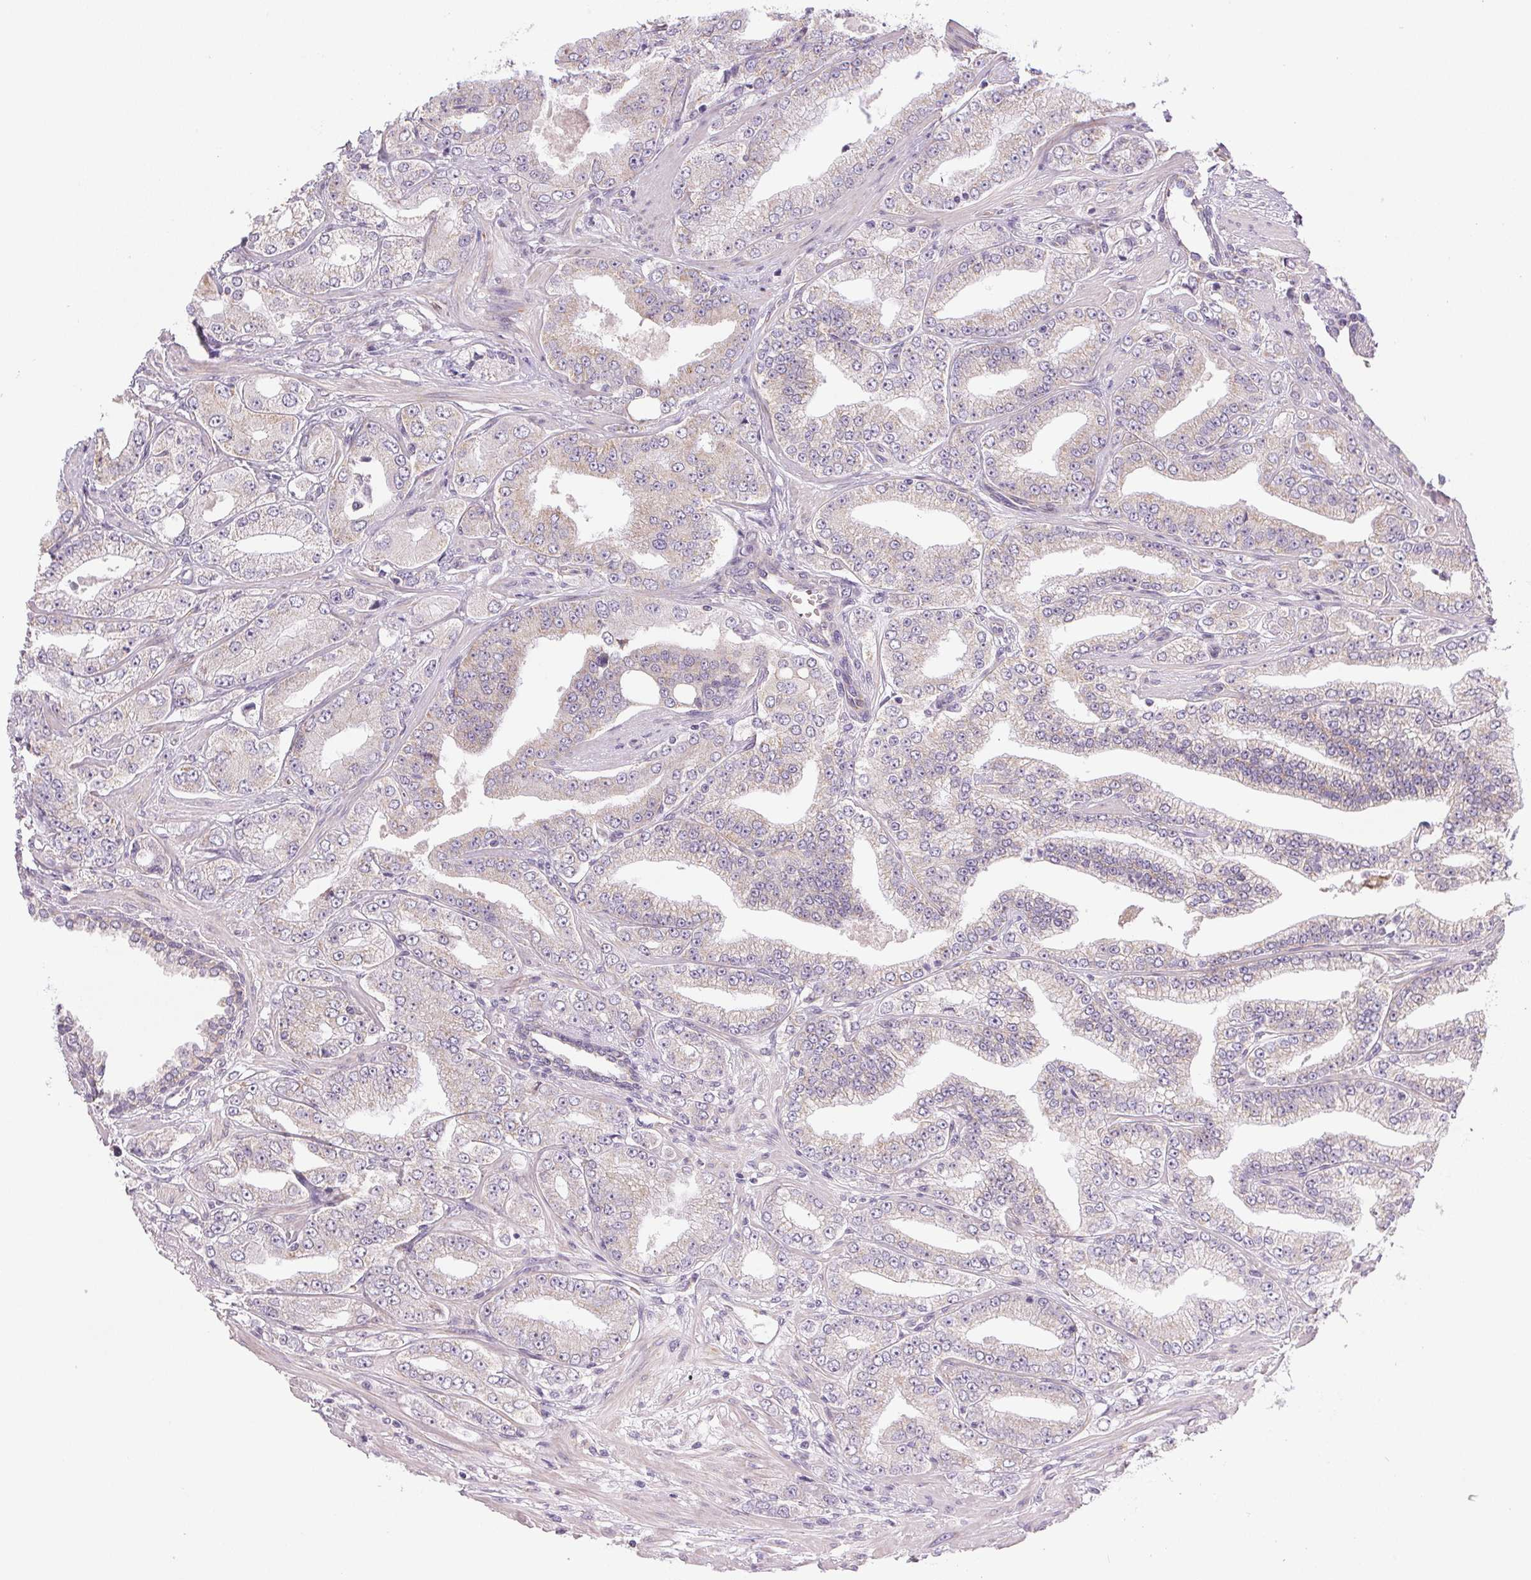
{"staining": {"intensity": "weak", "quantity": "<25%", "location": "cytoplasmic/membranous"}, "tissue": "prostate cancer", "cell_type": "Tumor cells", "image_type": "cancer", "snomed": [{"axis": "morphology", "description": "Adenocarcinoma, Low grade"}, {"axis": "topography", "description": "Prostate"}], "caption": "This is a histopathology image of immunohistochemistry staining of prostate cancer, which shows no staining in tumor cells.", "gene": "SMYD1", "patient": {"sex": "male", "age": 60}}